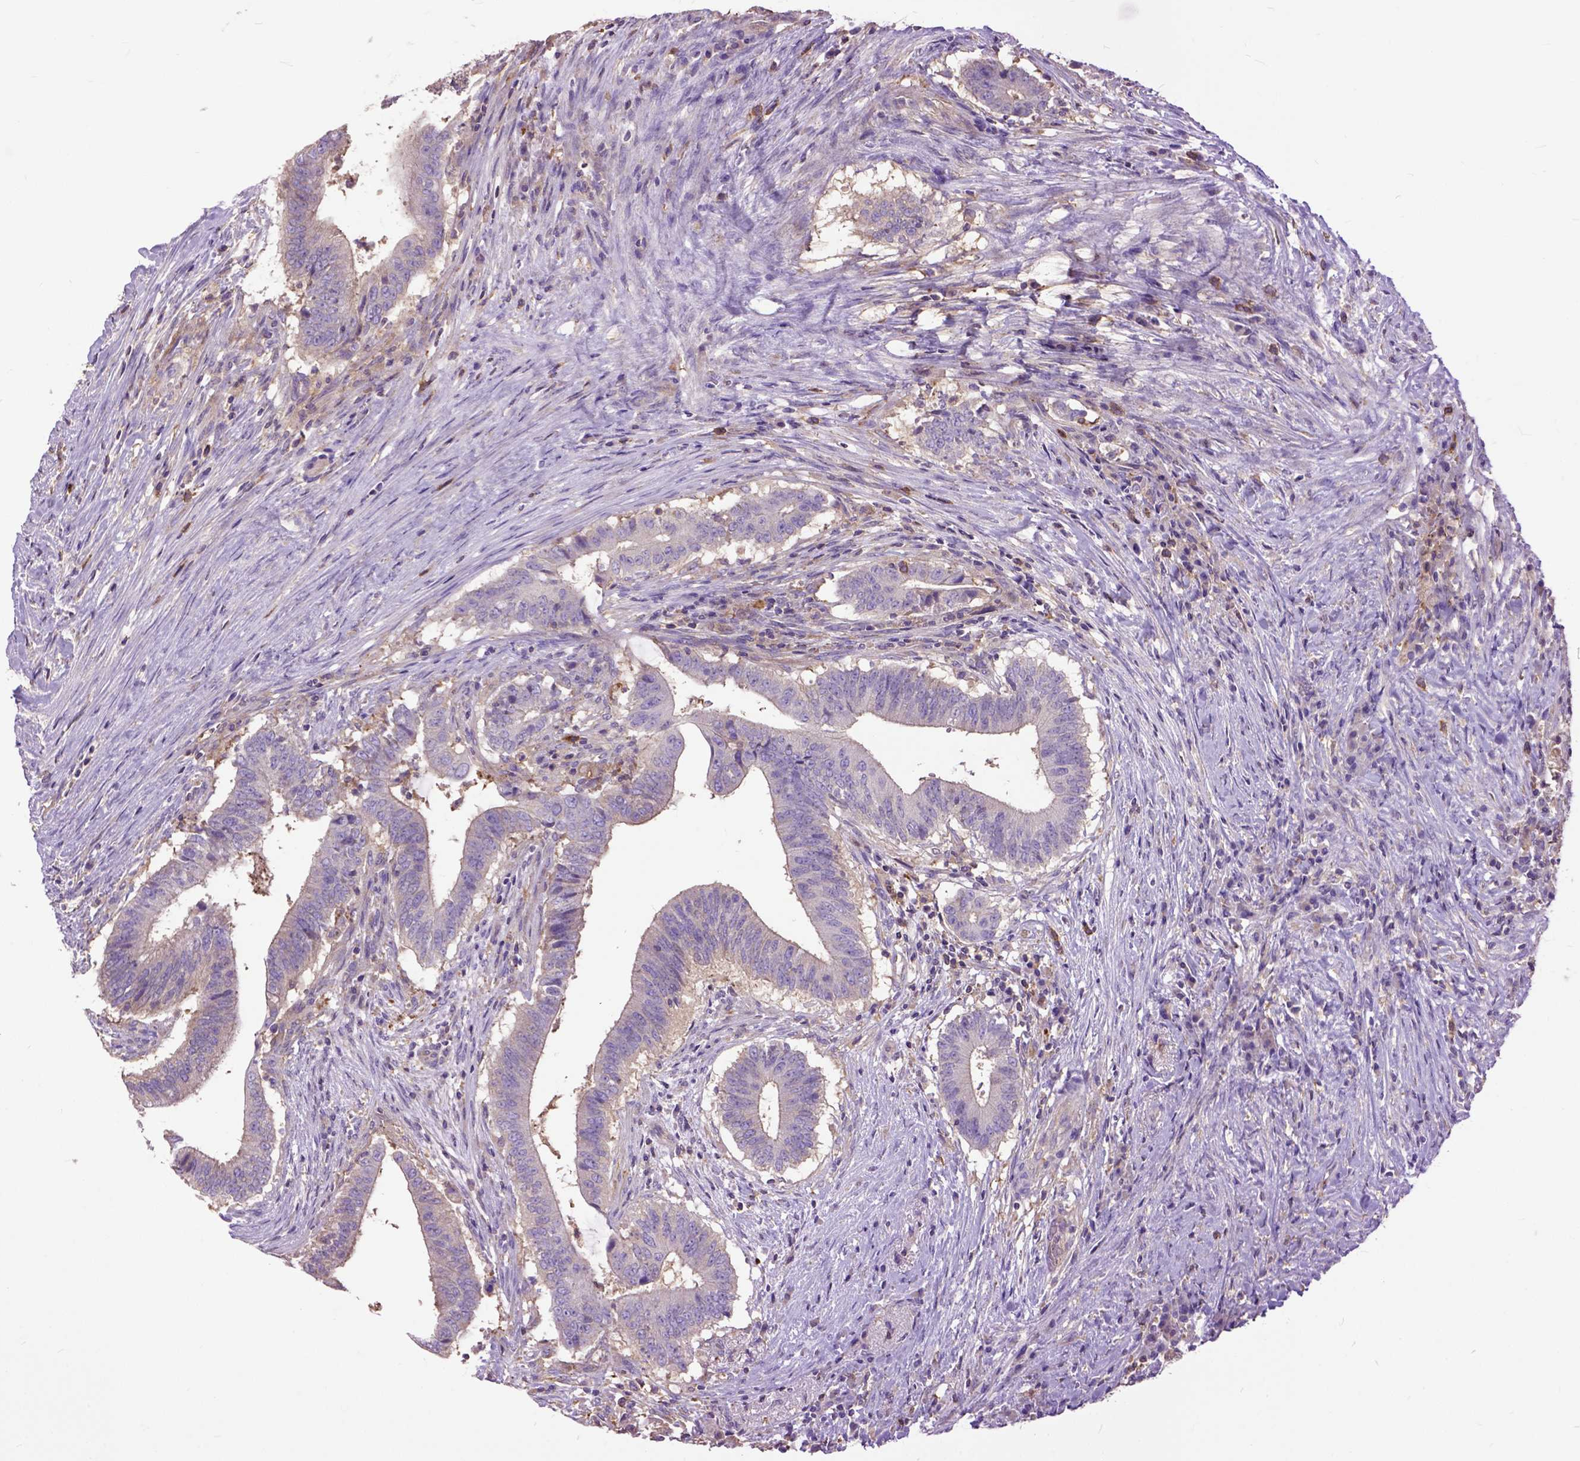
{"staining": {"intensity": "negative", "quantity": "none", "location": "none"}, "tissue": "colorectal cancer", "cell_type": "Tumor cells", "image_type": "cancer", "snomed": [{"axis": "morphology", "description": "Adenocarcinoma, NOS"}, {"axis": "topography", "description": "Colon"}], "caption": "Immunohistochemistry of colorectal adenocarcinoma shows no positivity in tumor cells. (IHC, brightfield microscopy, high magnification).", "gene": "NAMPT", "patient": {"sex": "female", "age": 43}}